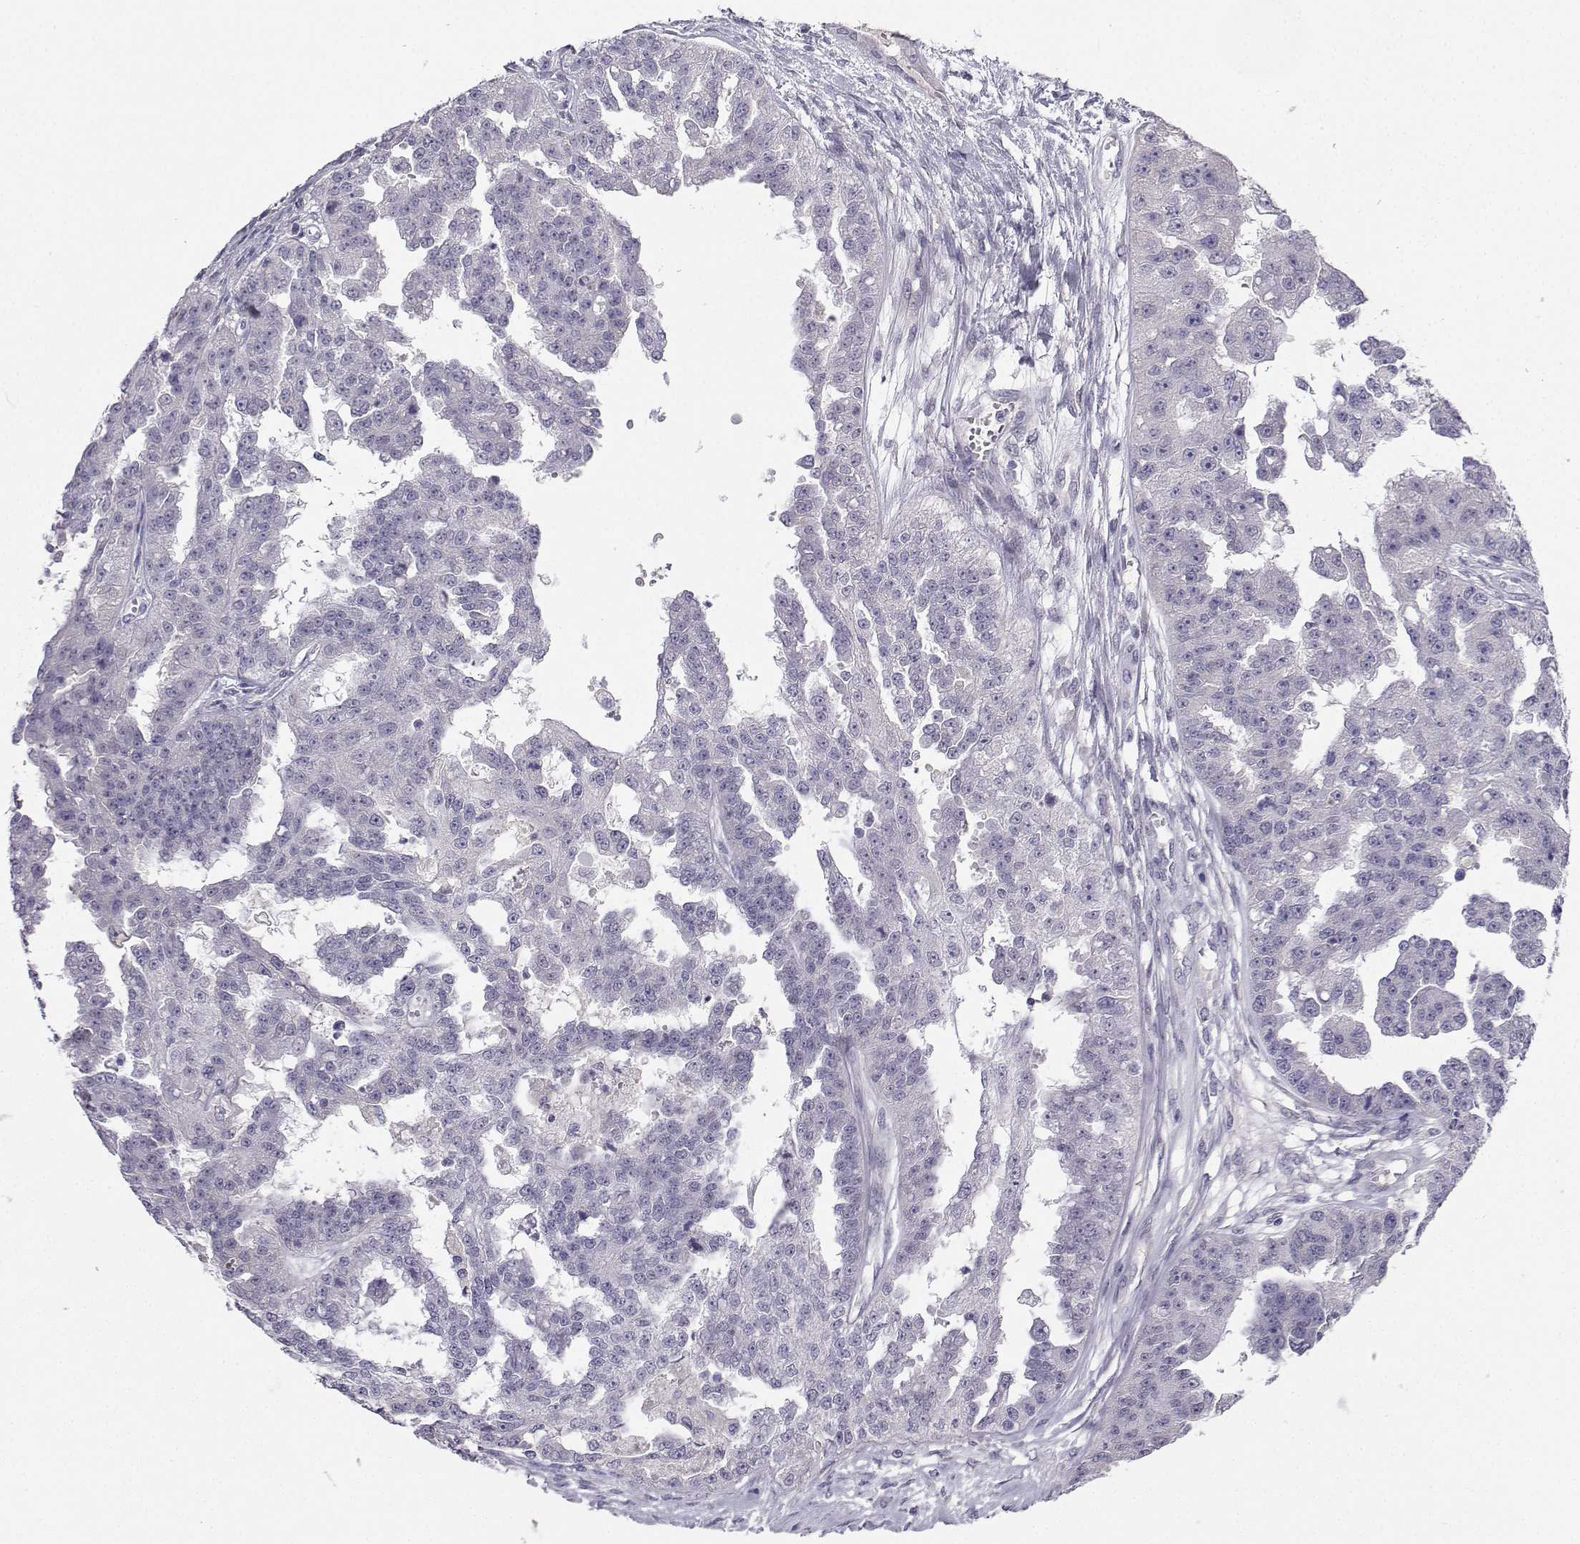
{"staining": {"intensity": "negative", "quantity": "none", "location": "none"}, "tissue": "ovarian cancer", "cell_type": "Tumor cells", "image_type": "cancer", "snomed": [{"axis": "morphology", "description": "Cystadenocarcinoma, serous, NOS"}, {"axis": "topography", "description": "Ovary"}], "caption": "Tumor cells are negative for brown protein staining in ovarian cancer (serous cystadenocarcinoma).", "gene": "CALY", "patient": {"sex": "female", "age": 58}}